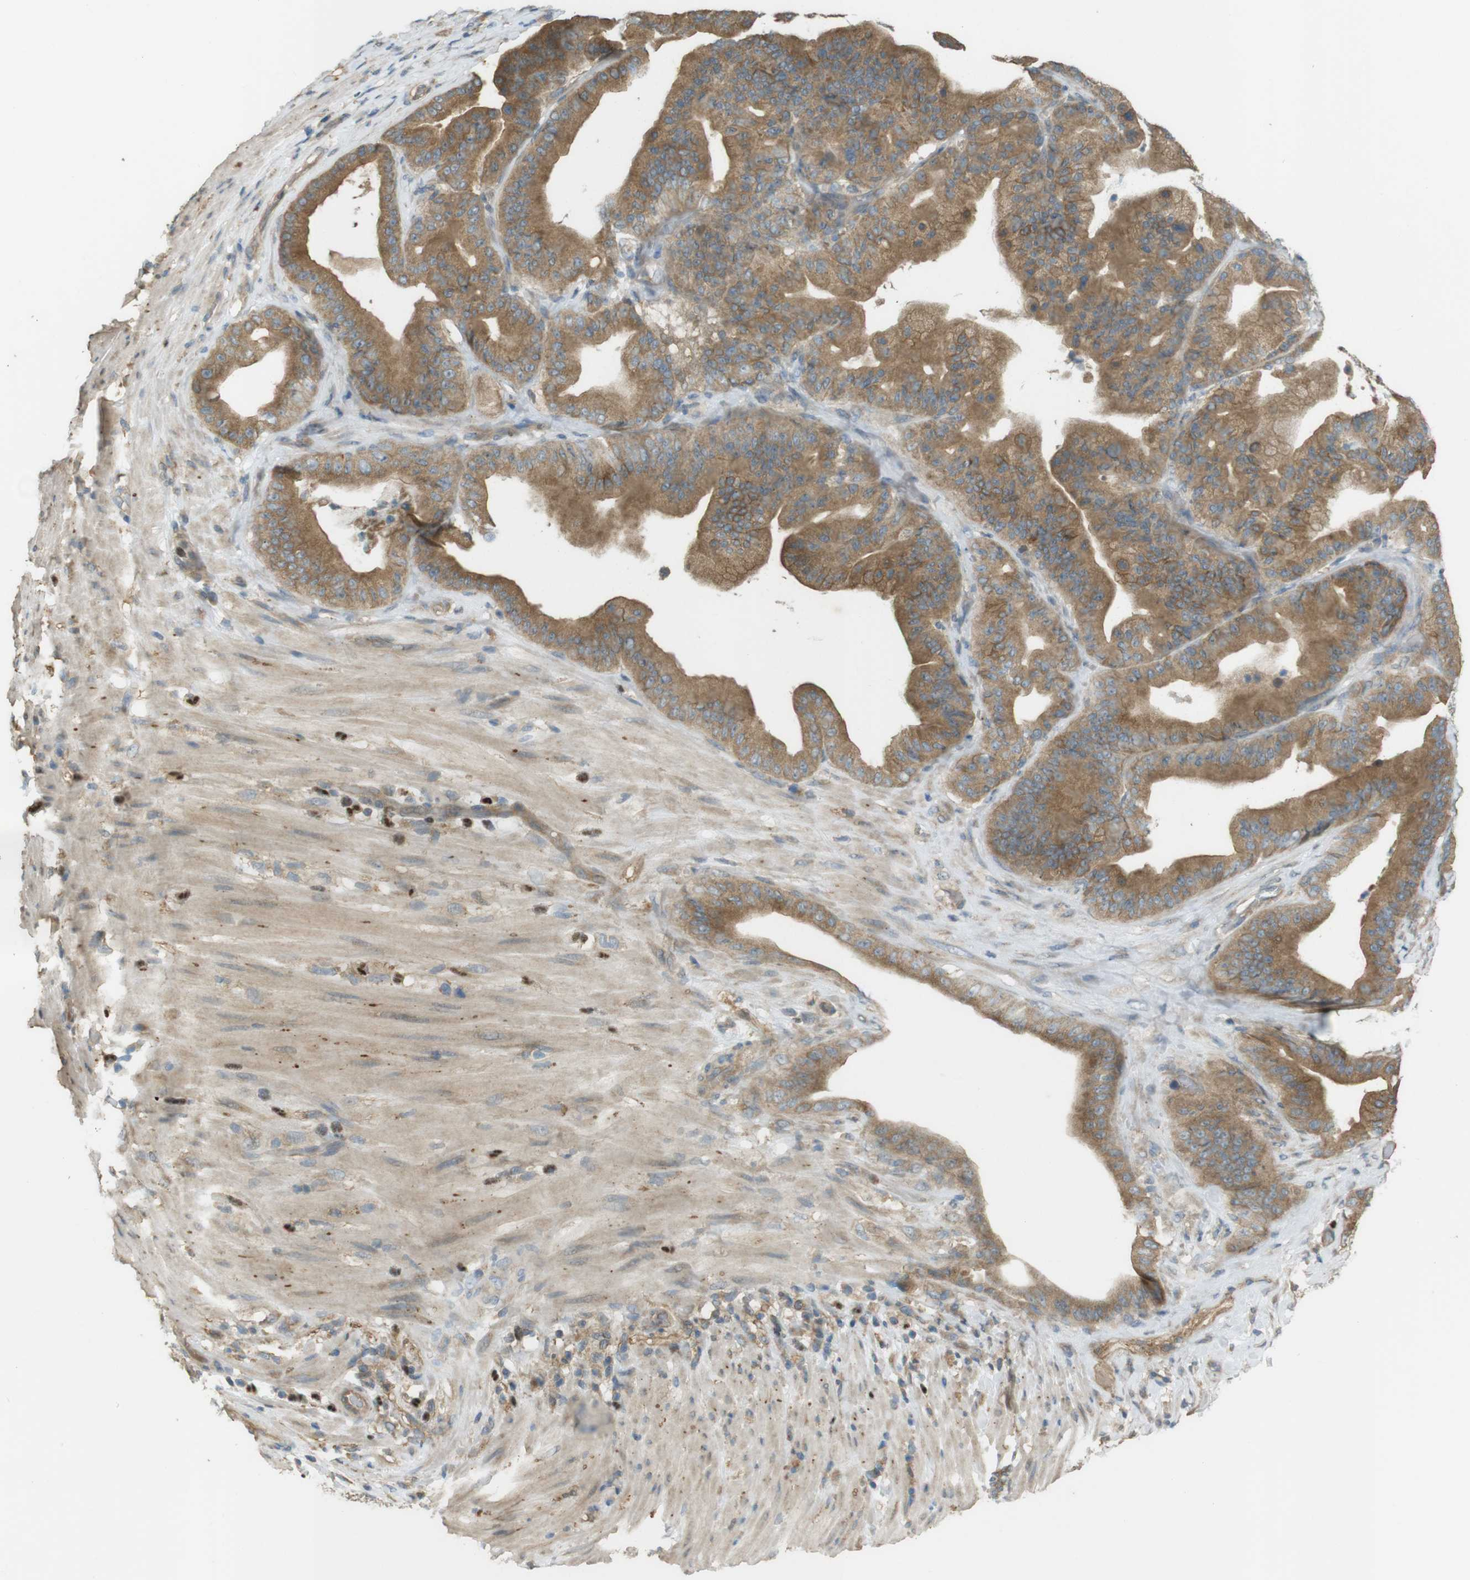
{"staining": {"intensity": "moderate", "quantity": ">75%", "location": "cytoplasmic/membranous"}, "tissue": "pancreatic cancer", "cell_type": "Tumor cells", "image_type": "cancer", "snomed": [{"axis": "morphology", "description": "Adenocarcinoma, NOS"}, {"axis": "topography", "description": "Pancreas"}], "caption": "Protein staining displays moderate cytoplasmic/membranous positivity in about >75% of tumor cells in pancreatic cancer (adenocarcinoma).", "gene": "ZDHHC20", "patient": {"sex": "male", "age": 63}}